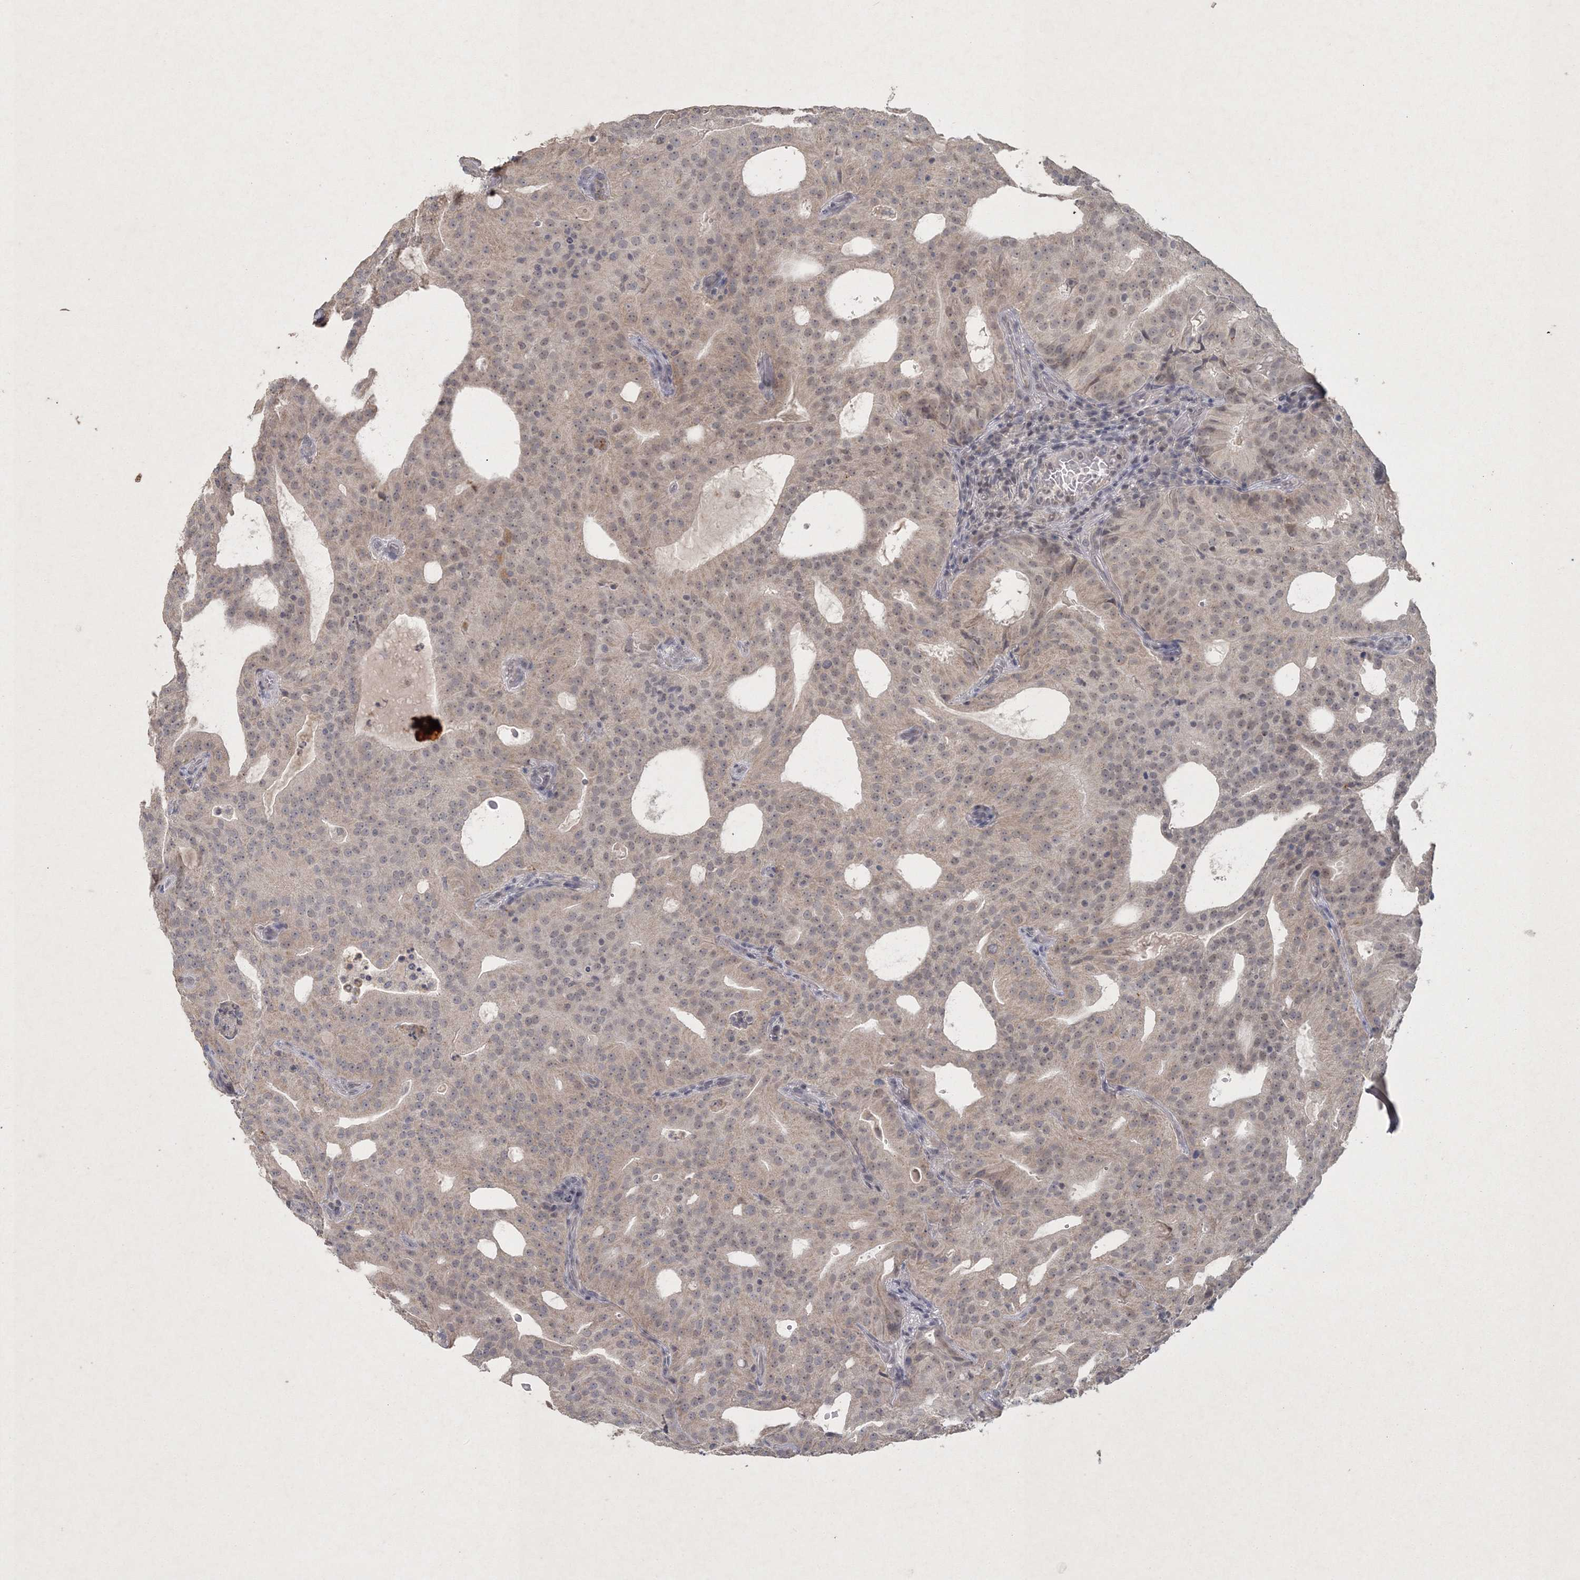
{"staining": {"intensity": "weak", "quantity": "25%-75%", "location": "cytoplasmic/membranous"}, "tissue": "prostate cancer", "cell_type": "Tumor cells", "image_type": "cancer", "snomed": [{"axis": "morphology", "description": "Adenocarcinoma, Medium grade"}, {"axis": "topography", "description": "Prostate"}], "caption": "Adenocarcinoma (medium-grade) (prostate) stained with DAB (3,3'-diaminobenzidine) immunohistochemistry (IHC) displays low levels of weak cytoplasmic/membranous positivity in about 25%-75% of tumor cells.", "gene": "UIMC1", "patient": {"sex": "male", "age": 88}}